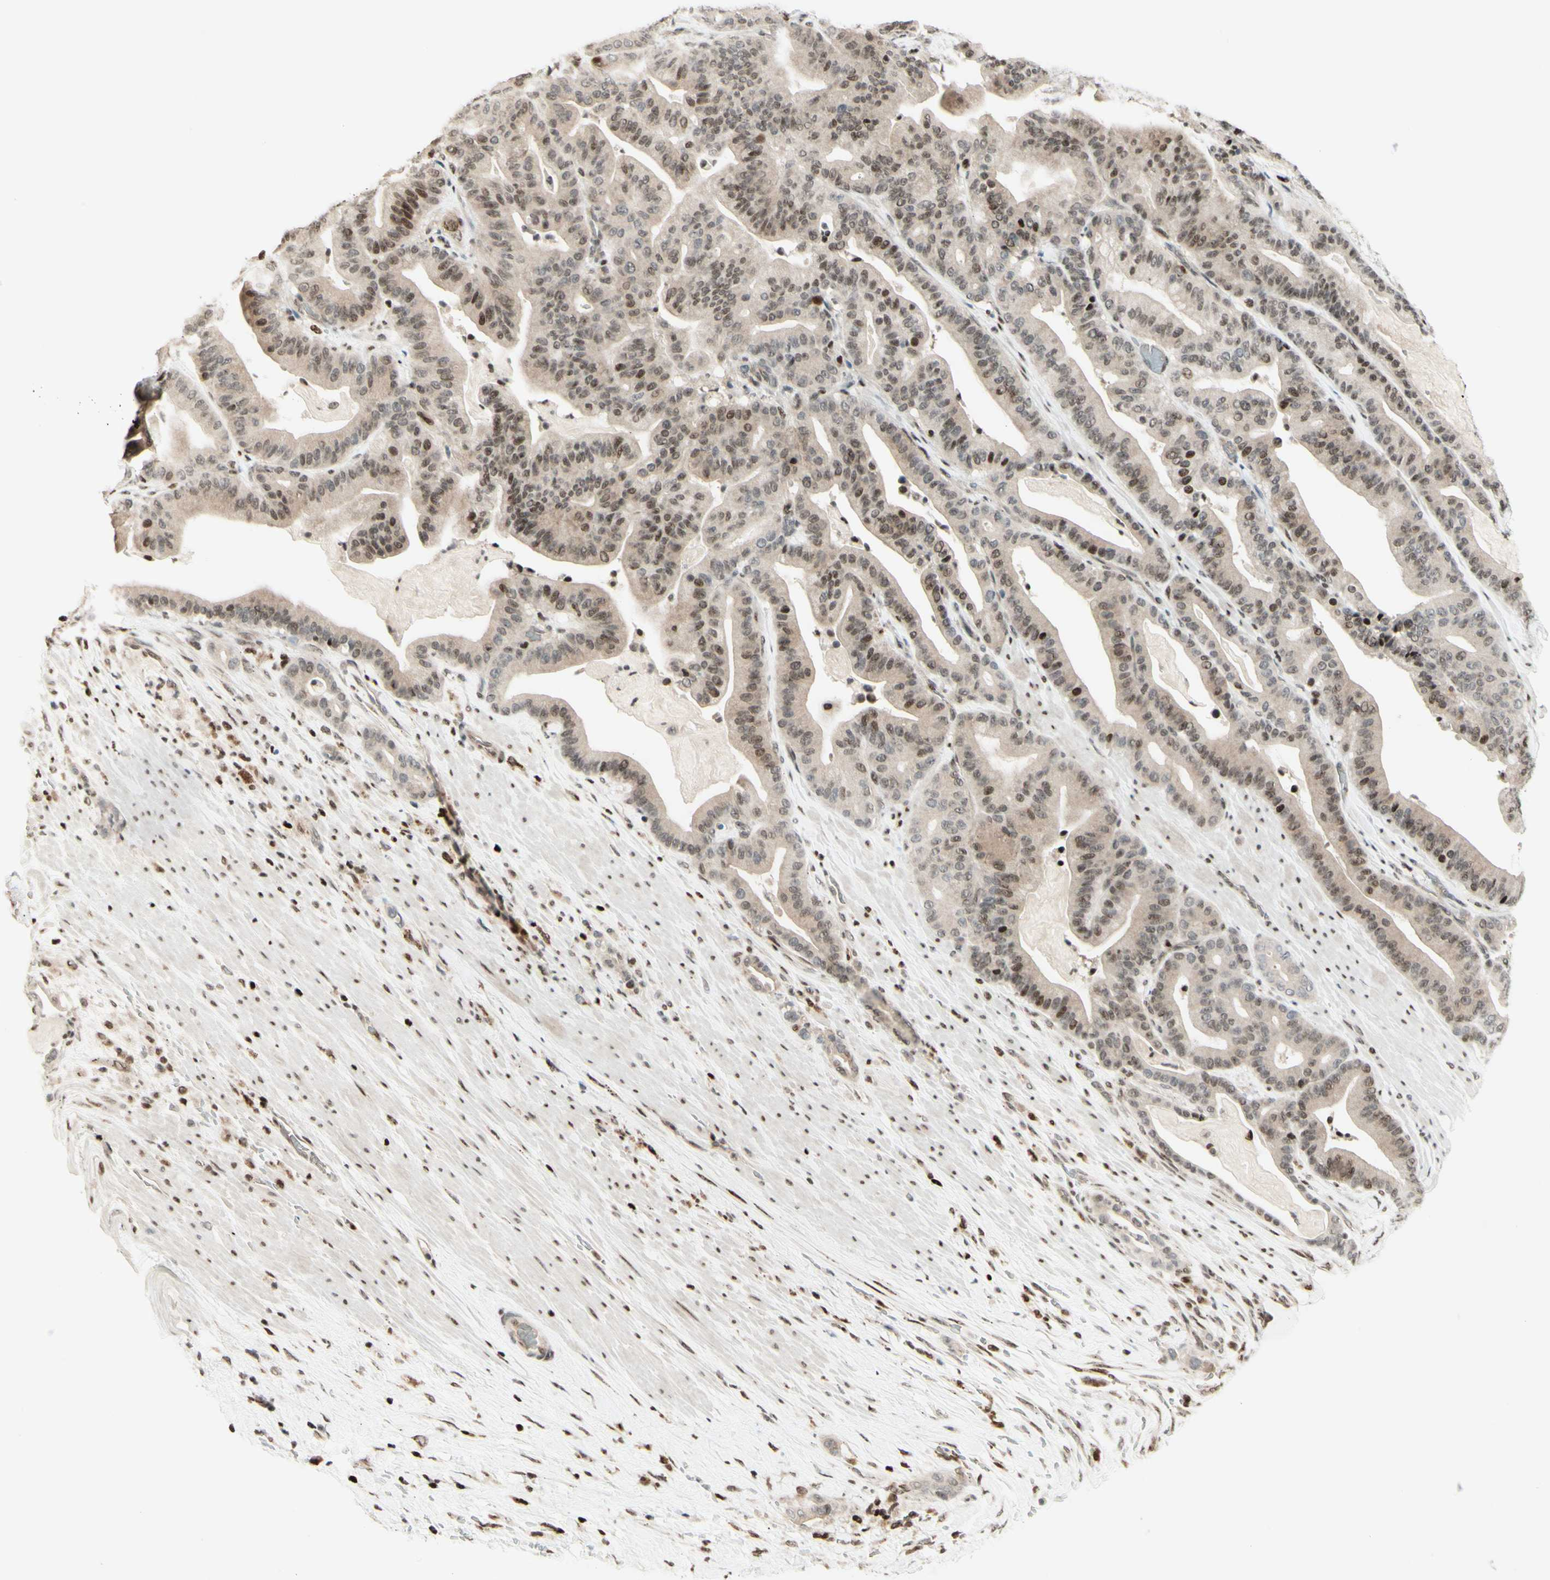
{"staining": {"intensity": "moderate", "quantity": "25%-75%", "location": "cytoplasmic/membranous,nuclear"}, "tissue": "pancreatic cancer", "cell_type": "Tumor cells", "image_type": "cancer", "snomed": [{"axis": "morphology", "description": "Adenocarcinoma, NOS"}, {"axis": "topography", "description": "Pancreas"}], "caption": "Protein staining by IHC displays moderate cytoplasmic/membranous and nuclear staining in approximately 25%-75% of tumor cells in adenocarcinoma (pancreatic).", "gene": "CDKL5", "patient": {"sex": "male", "age": 63}}